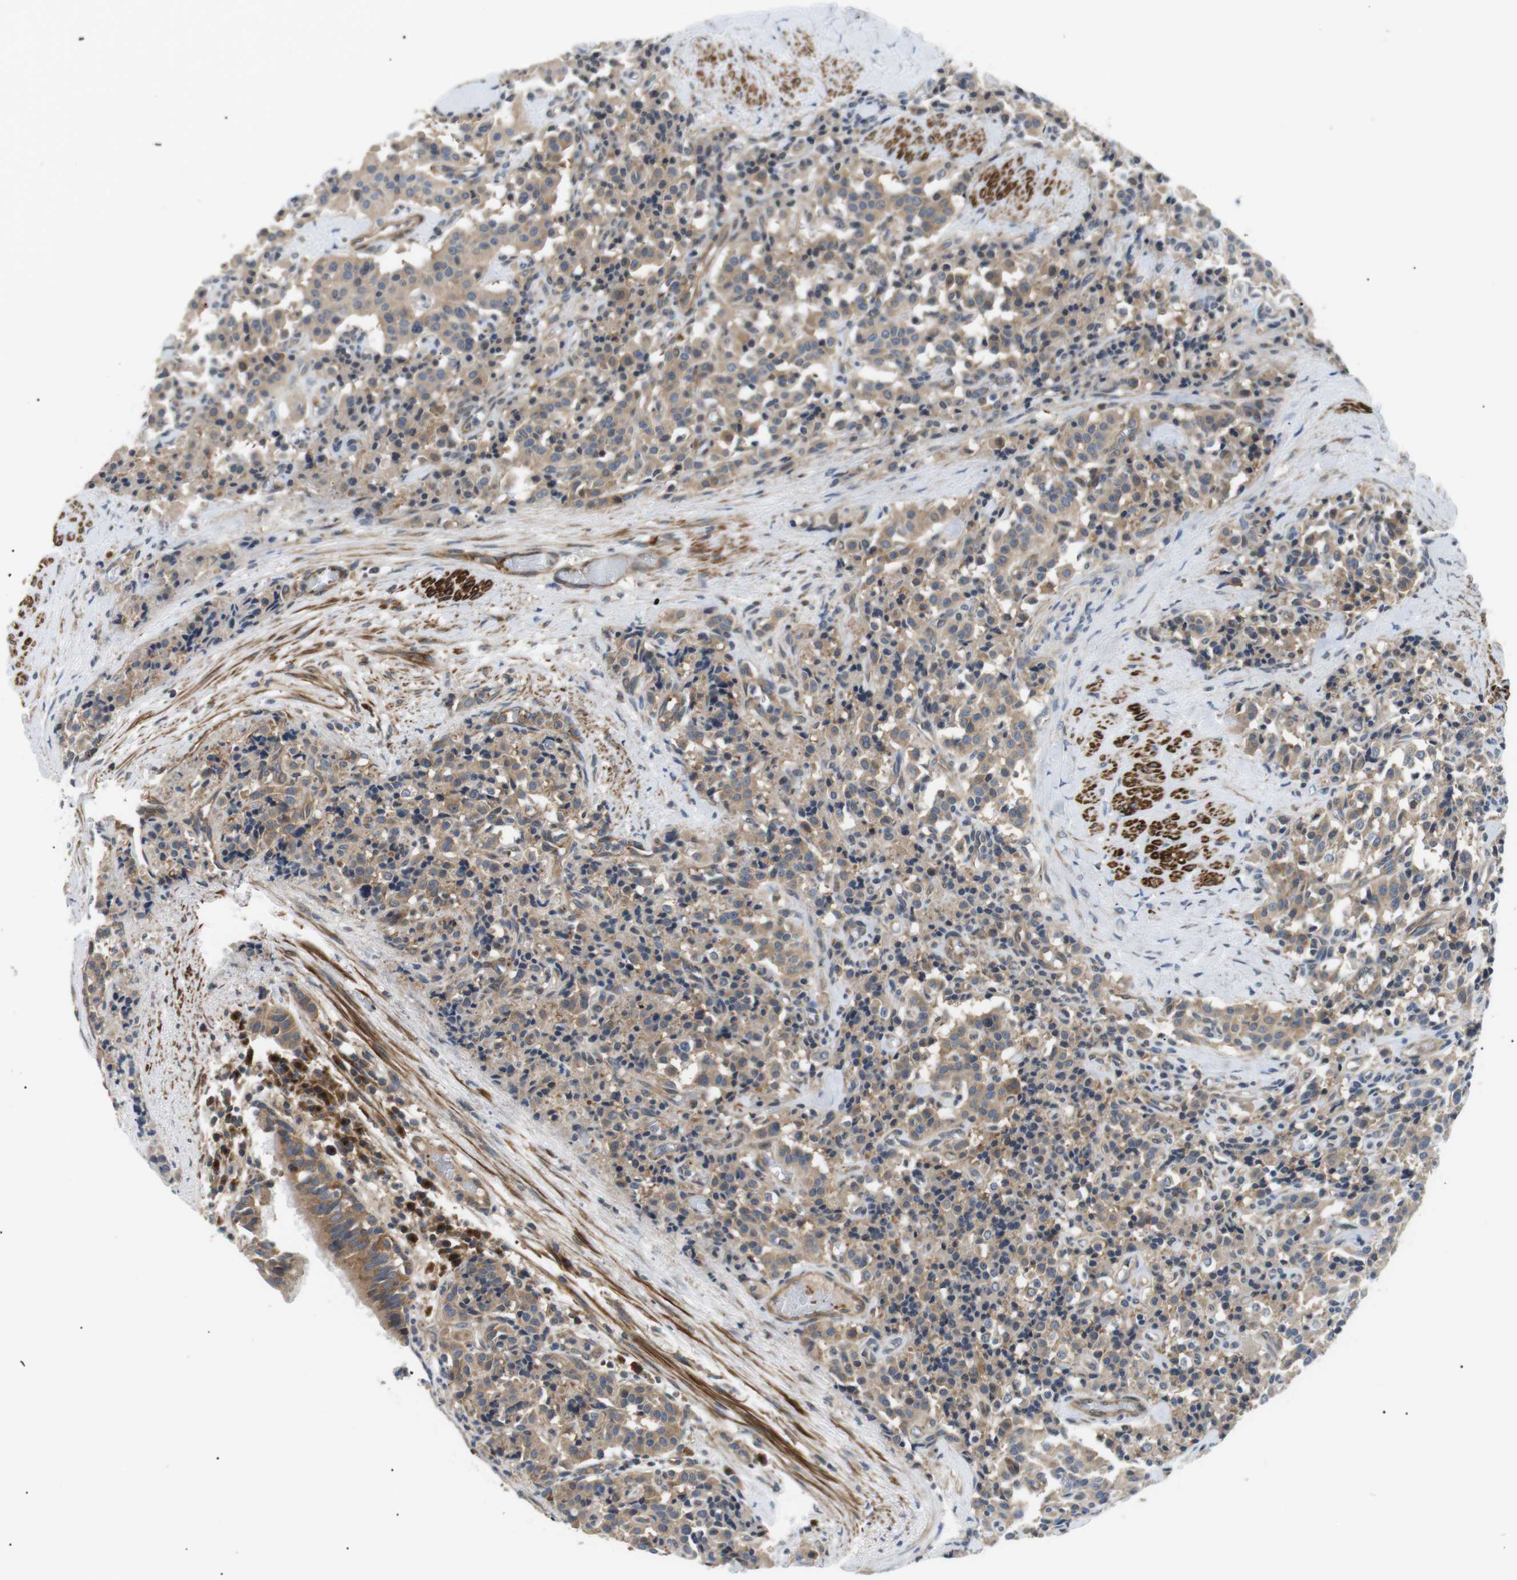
{"staining": {"intensity": "weak", "quantity": ">75%", "location": "cytoplasmic/membranous"}, "tissue": "carcinoid", "cell_type": "Tumor cells", "image_type": "cancer", "snomed": [{"axis": "morphology", "description": "Carcinoid, malignant, NOS"}, {"axis": "topography", "description": "Lung"}], "caption": "Protein staining reveals weak cytoplasmic/membranous positivity in about >75% of tumor cells in carcinoid.", "gene": "DIPK1A", "patient": {"sex": "male", "age": 30}}